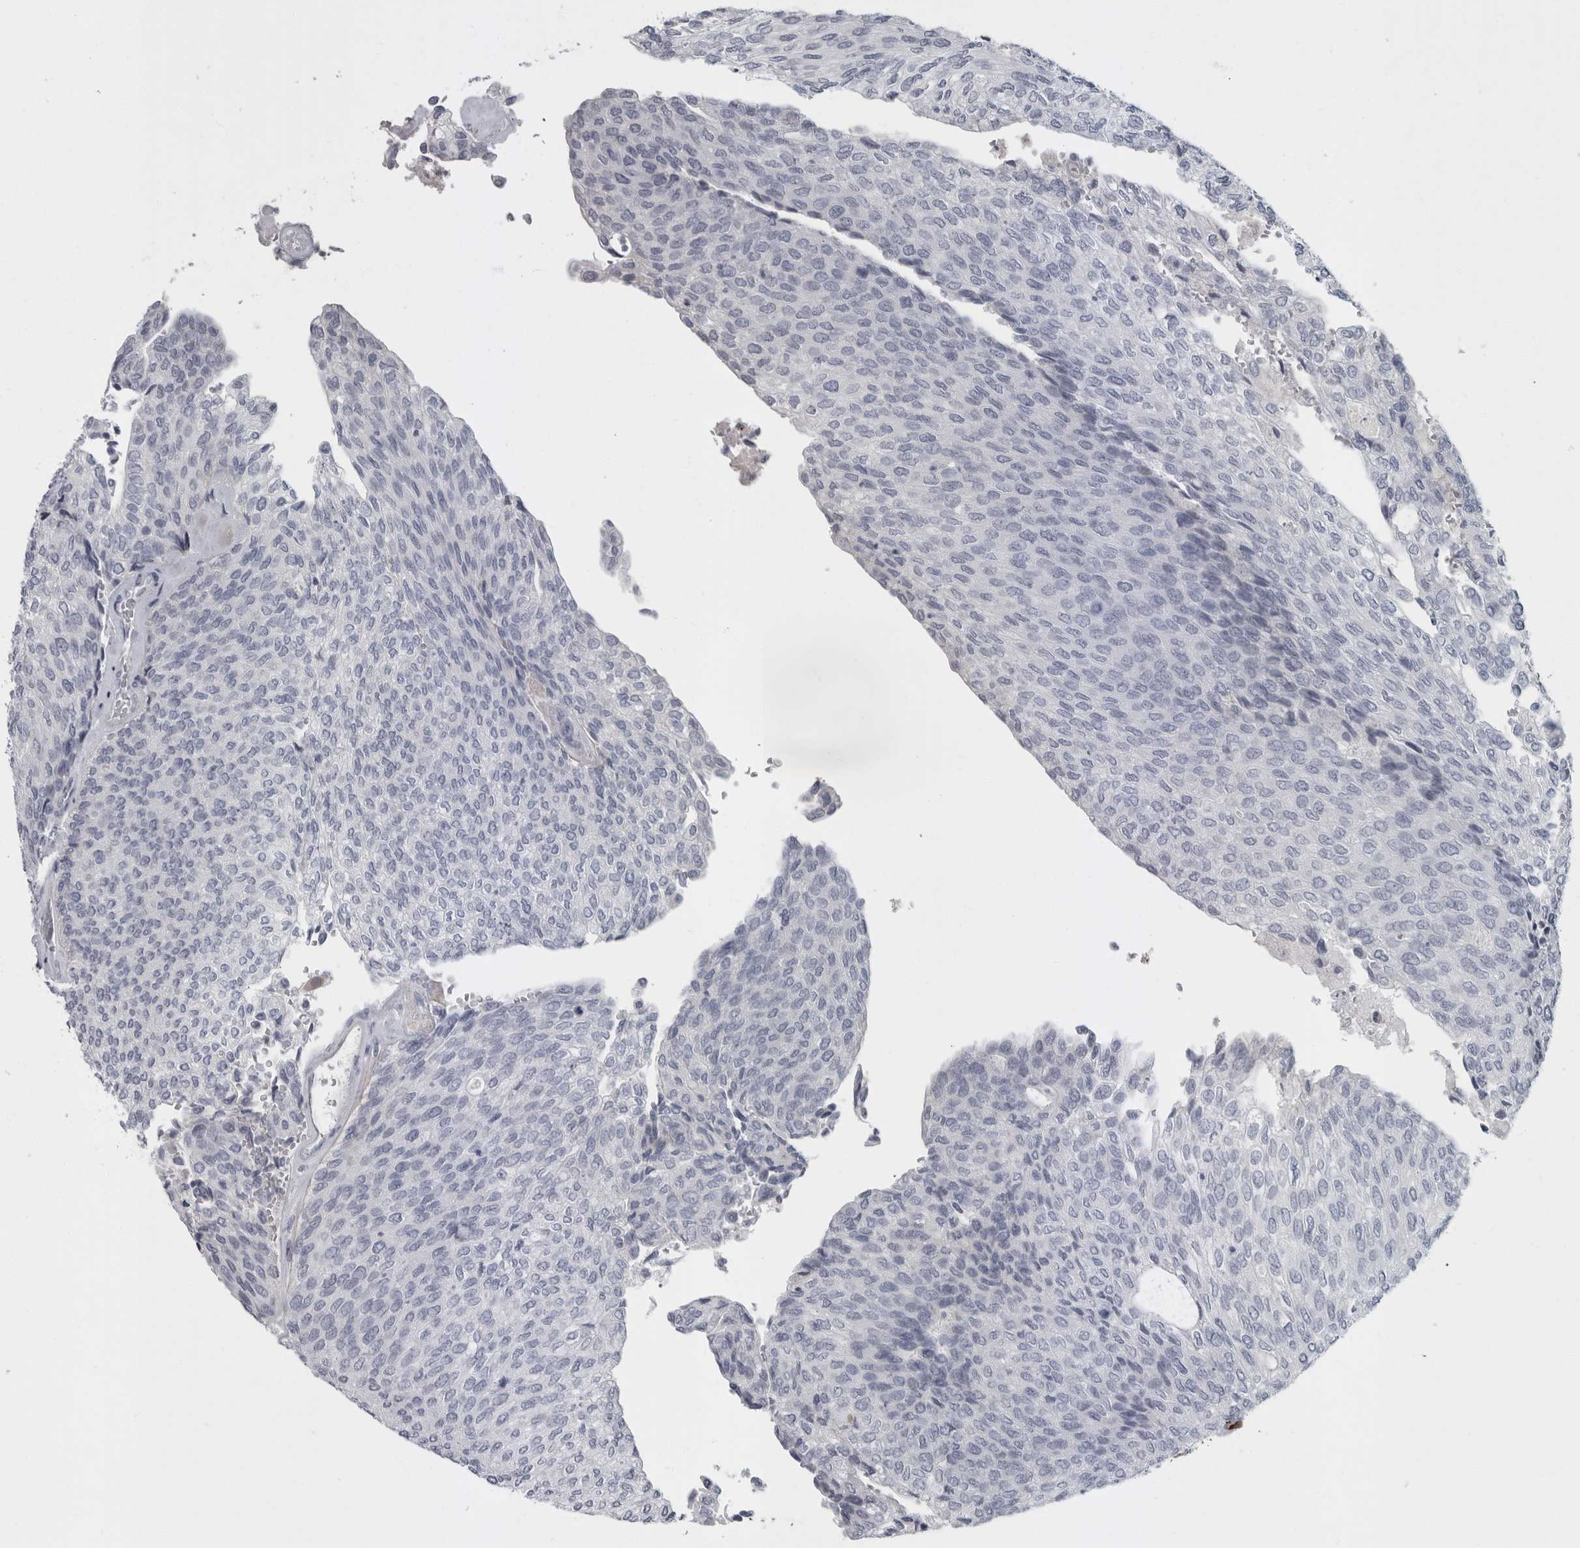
{"staining": {"intensity": "negative", "quantity": "none", "location": "none"}, "tissue": "urothelial cancer", "cell_type": "Tumor cells", "image_type": "cancer", "snomed": [{"axis": "morphology", "description": "Urothelial carcinoma, Low grade"}, {"axis": "topography", "description": "Urinary bladder"}], "caption": "DAB (3,3'-diaminobenzidine) immunohistochemical staining of human urothelial cancer exhibits no significant staining in tumor cells.", "gene": "SLC25A39", "patient": {"sex": "female", "age": 79}}